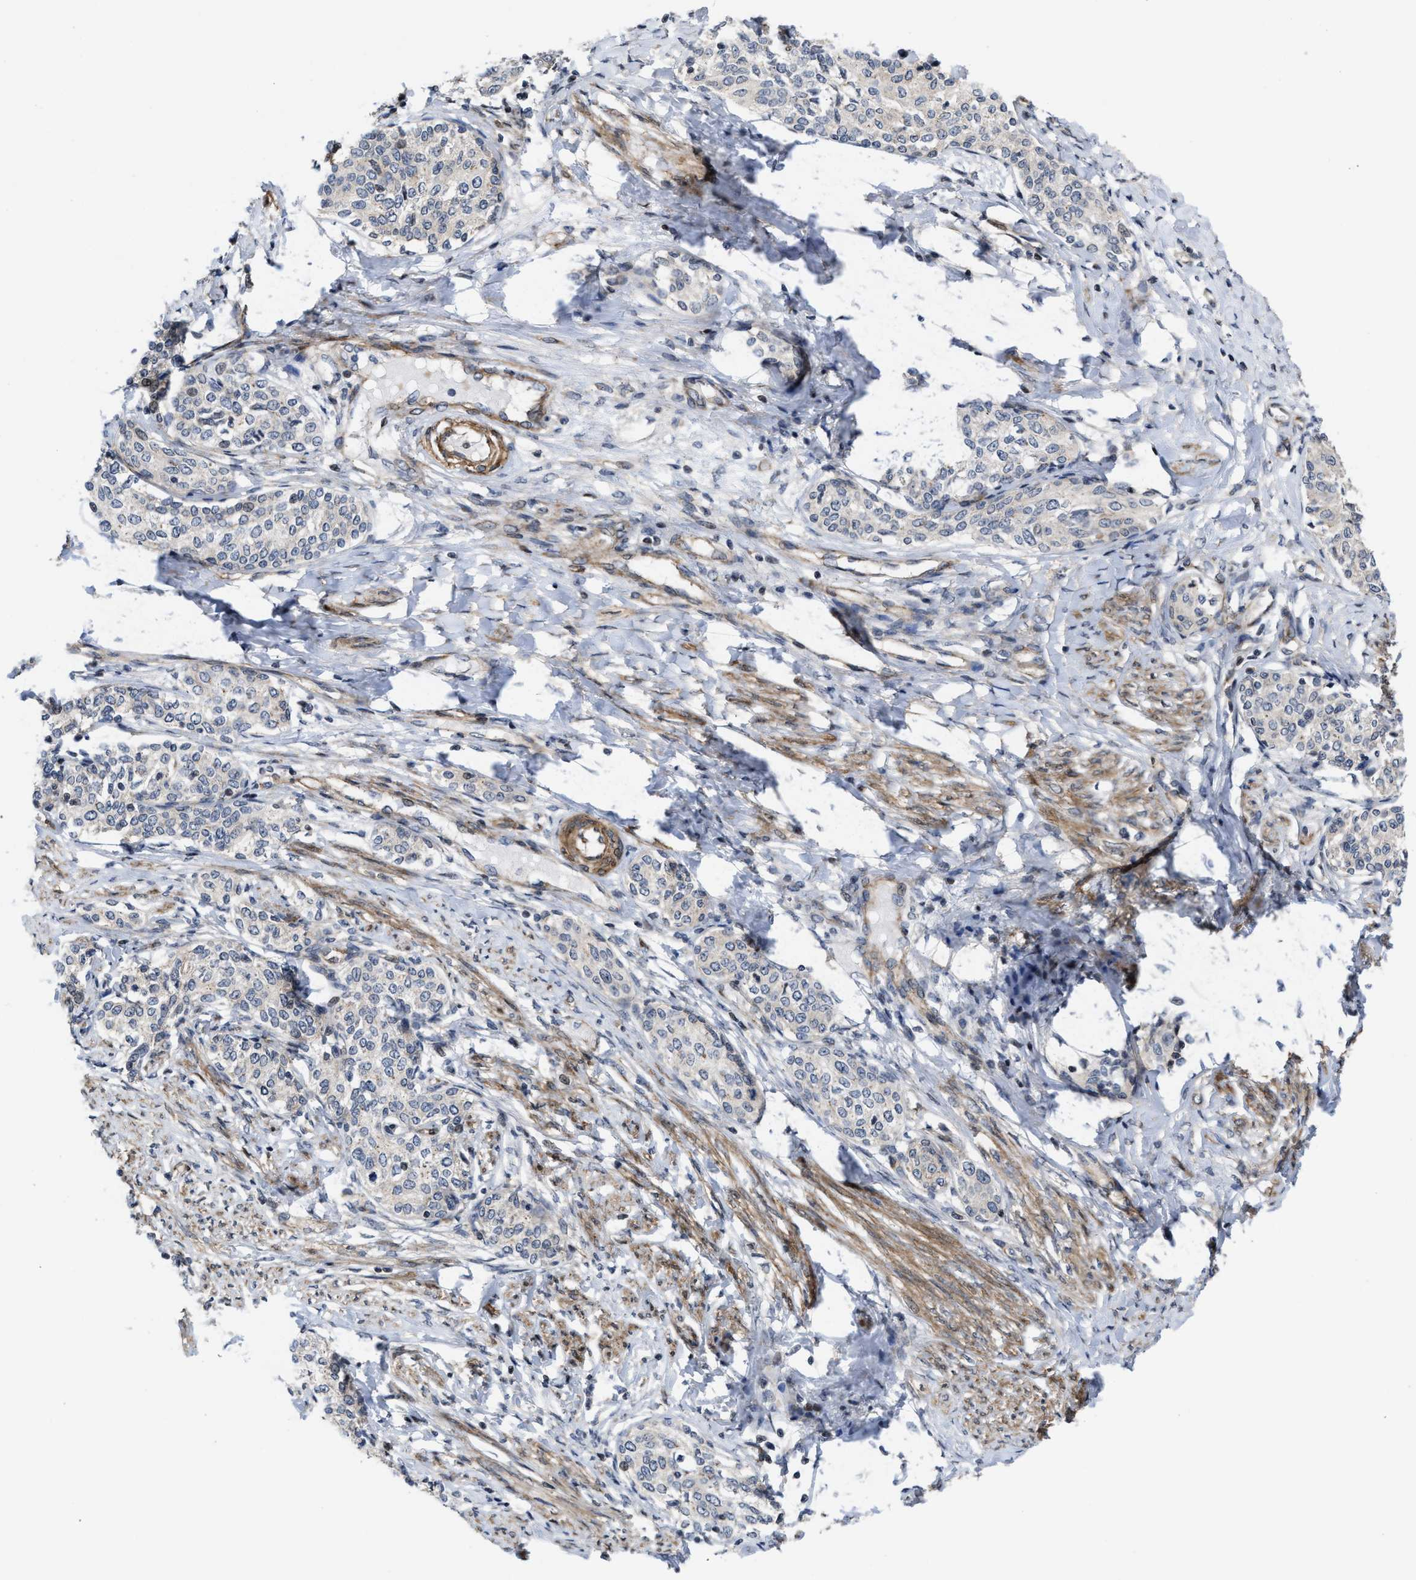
{"staining": {"intensity": "negative", "quantity": "none", "location": "none"}, "tissue": "cervical cancer", "cell_type": "Tumor cells", "image_type": "cancer", "snomed": [{"axis": "morphology", "description": "Squamous cell carcinoma, NOS"}, {"axis": "morphology", "description": "Adenocarcinoma, NOS"}, {"axis": "topography", "description": "Cervix"}], "caption": "A high-resolution photomicrograph shows immunohistochemistry (IHC) staining of adenocarcinoma (cervical), which displays no significant expression in tumor cells. (Immunohistochemistry (ihc), brightfield microscopy, high magnification).", "gene": "TGFB1I1", "patient": {"sex": "female", "age": 52}}